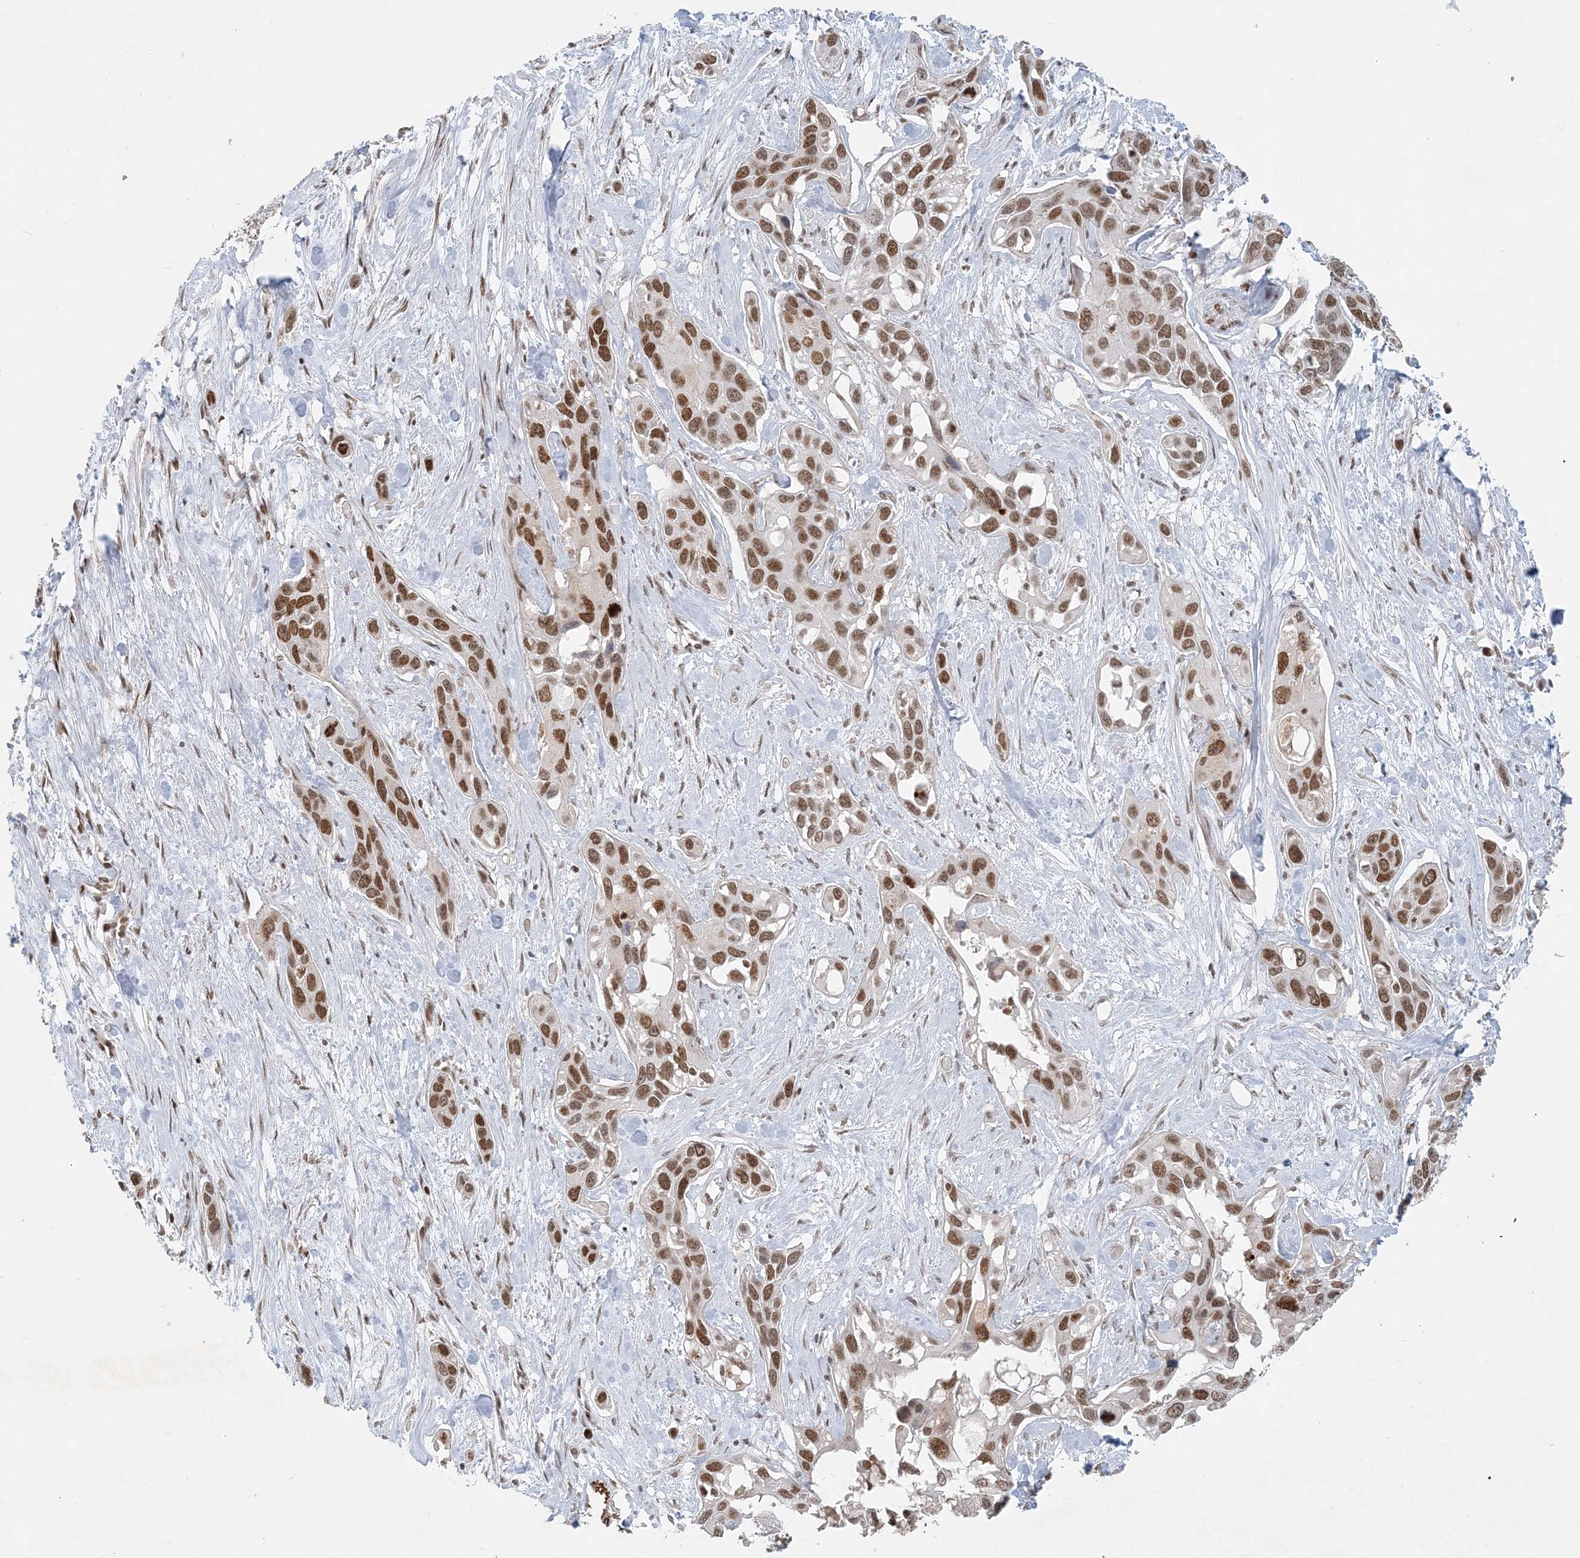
{"staining": {"intensity": "moderate", "quantity": ">75%", "location": "nuclear"}, "tissue": "pancreatic cancer", "cell_type": "Tumor cells", "image_type": "cancer", "snomed": [{"axis": "morphology", "description": "Adenocarcinoma, NOS"}, {"axis": "topography", "description": "Pancreas"}], "caption": "Immunohistochemical staining of pancreatic cancer (adenocarcinoma) displays moderate nuclear protein staining in approximately >75% of tumor cells.", "gene": "BAZ1B", "patient": {"sex": "female", "age": 60}}